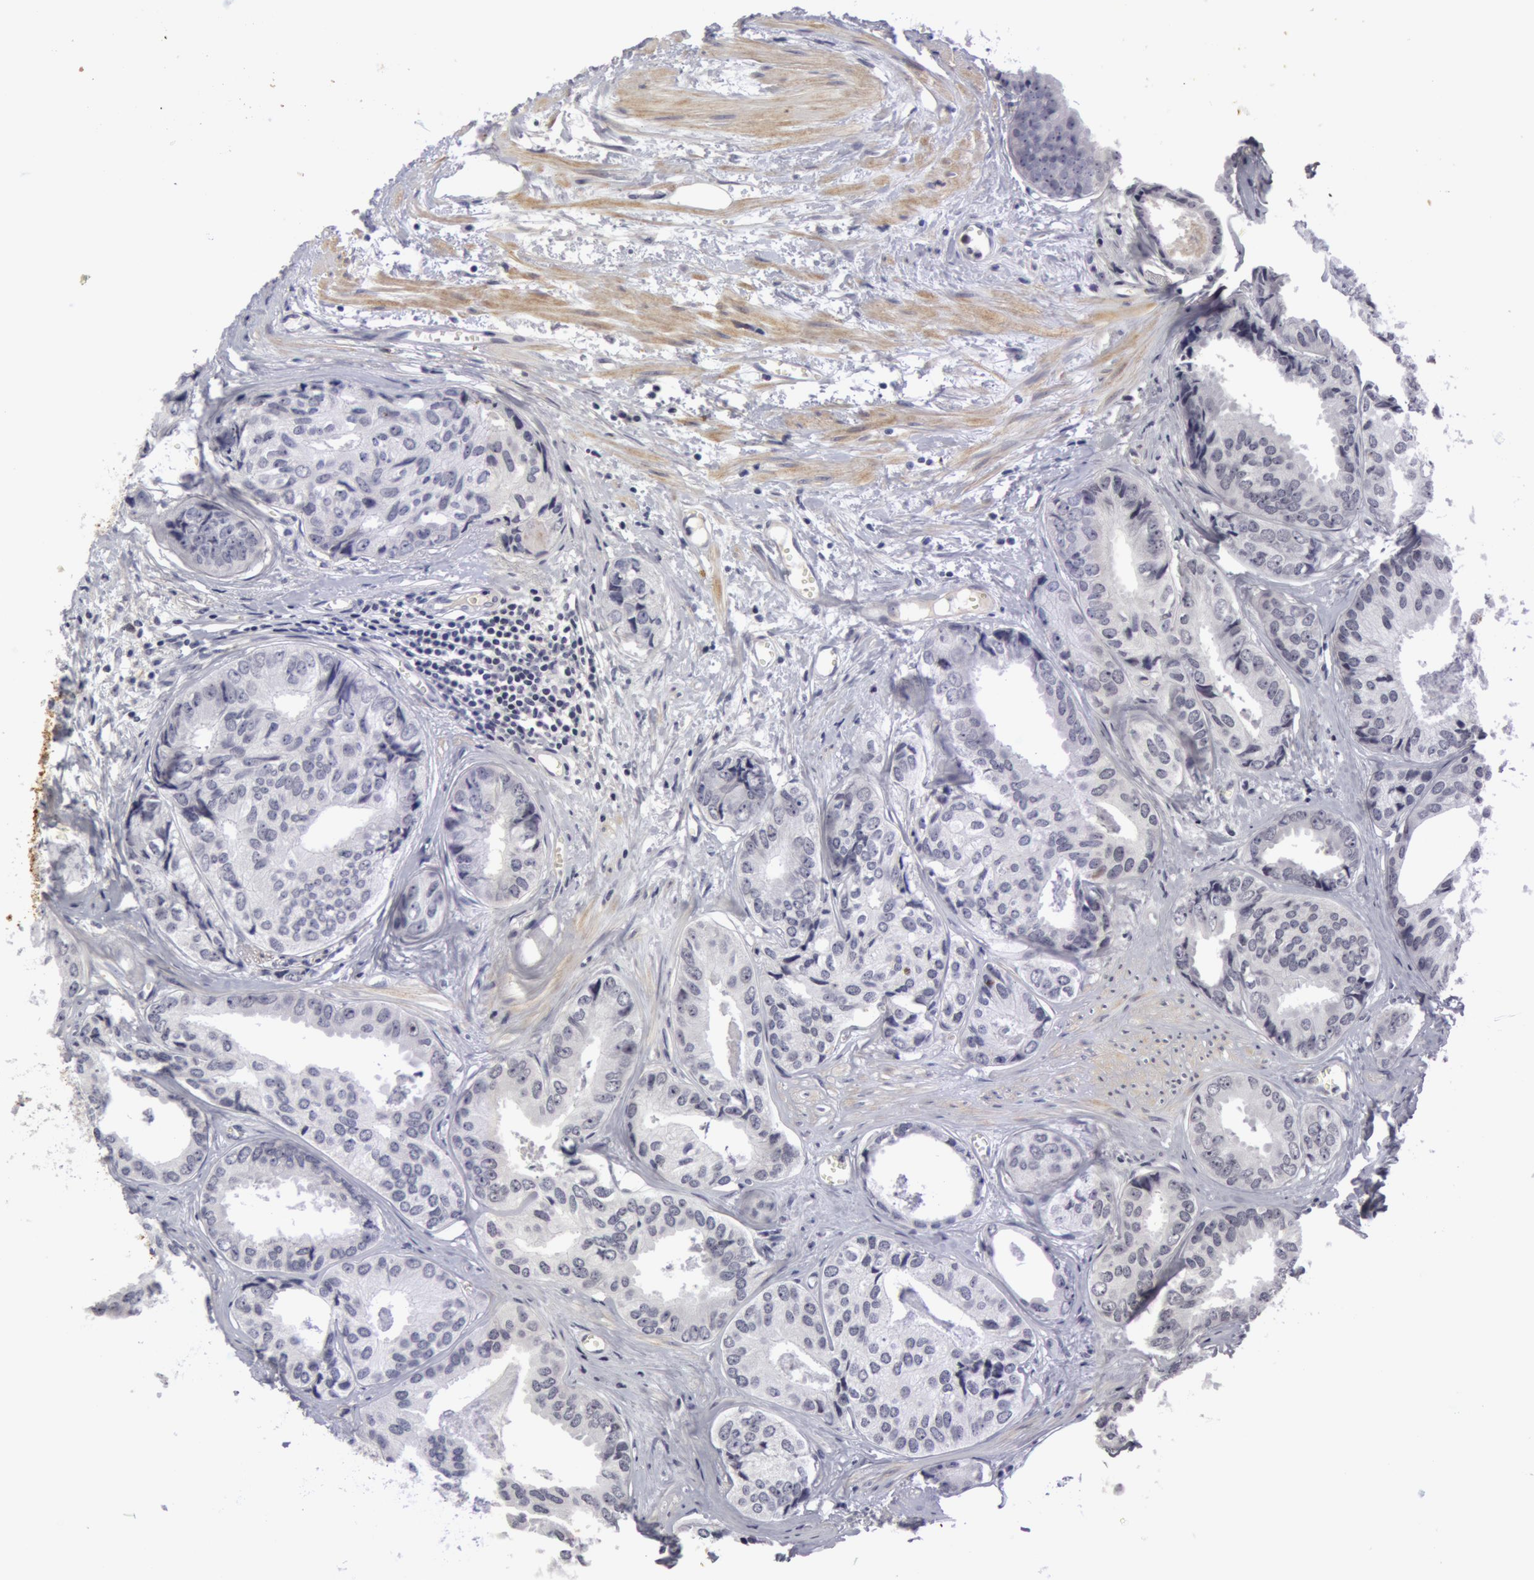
{"staining": {"intensity": "negative", "quantity": "none", "location": "none"}, "tissue": "prostate cancer", "cell_type": "Tumor cells", "image_type": "cancer", "snomed": [{"axis": "morphology", "description": "Adenocarcinoma, High grade"}, {"axis": "topography", "description": "Prostate"}], "caption": "This is an IHC image of human prostate high-grade adenocarcinoma. There is no positivity in tumor cells.", "gene": "NLGN4X", "patient": {"sex": "male", "age": 56}}